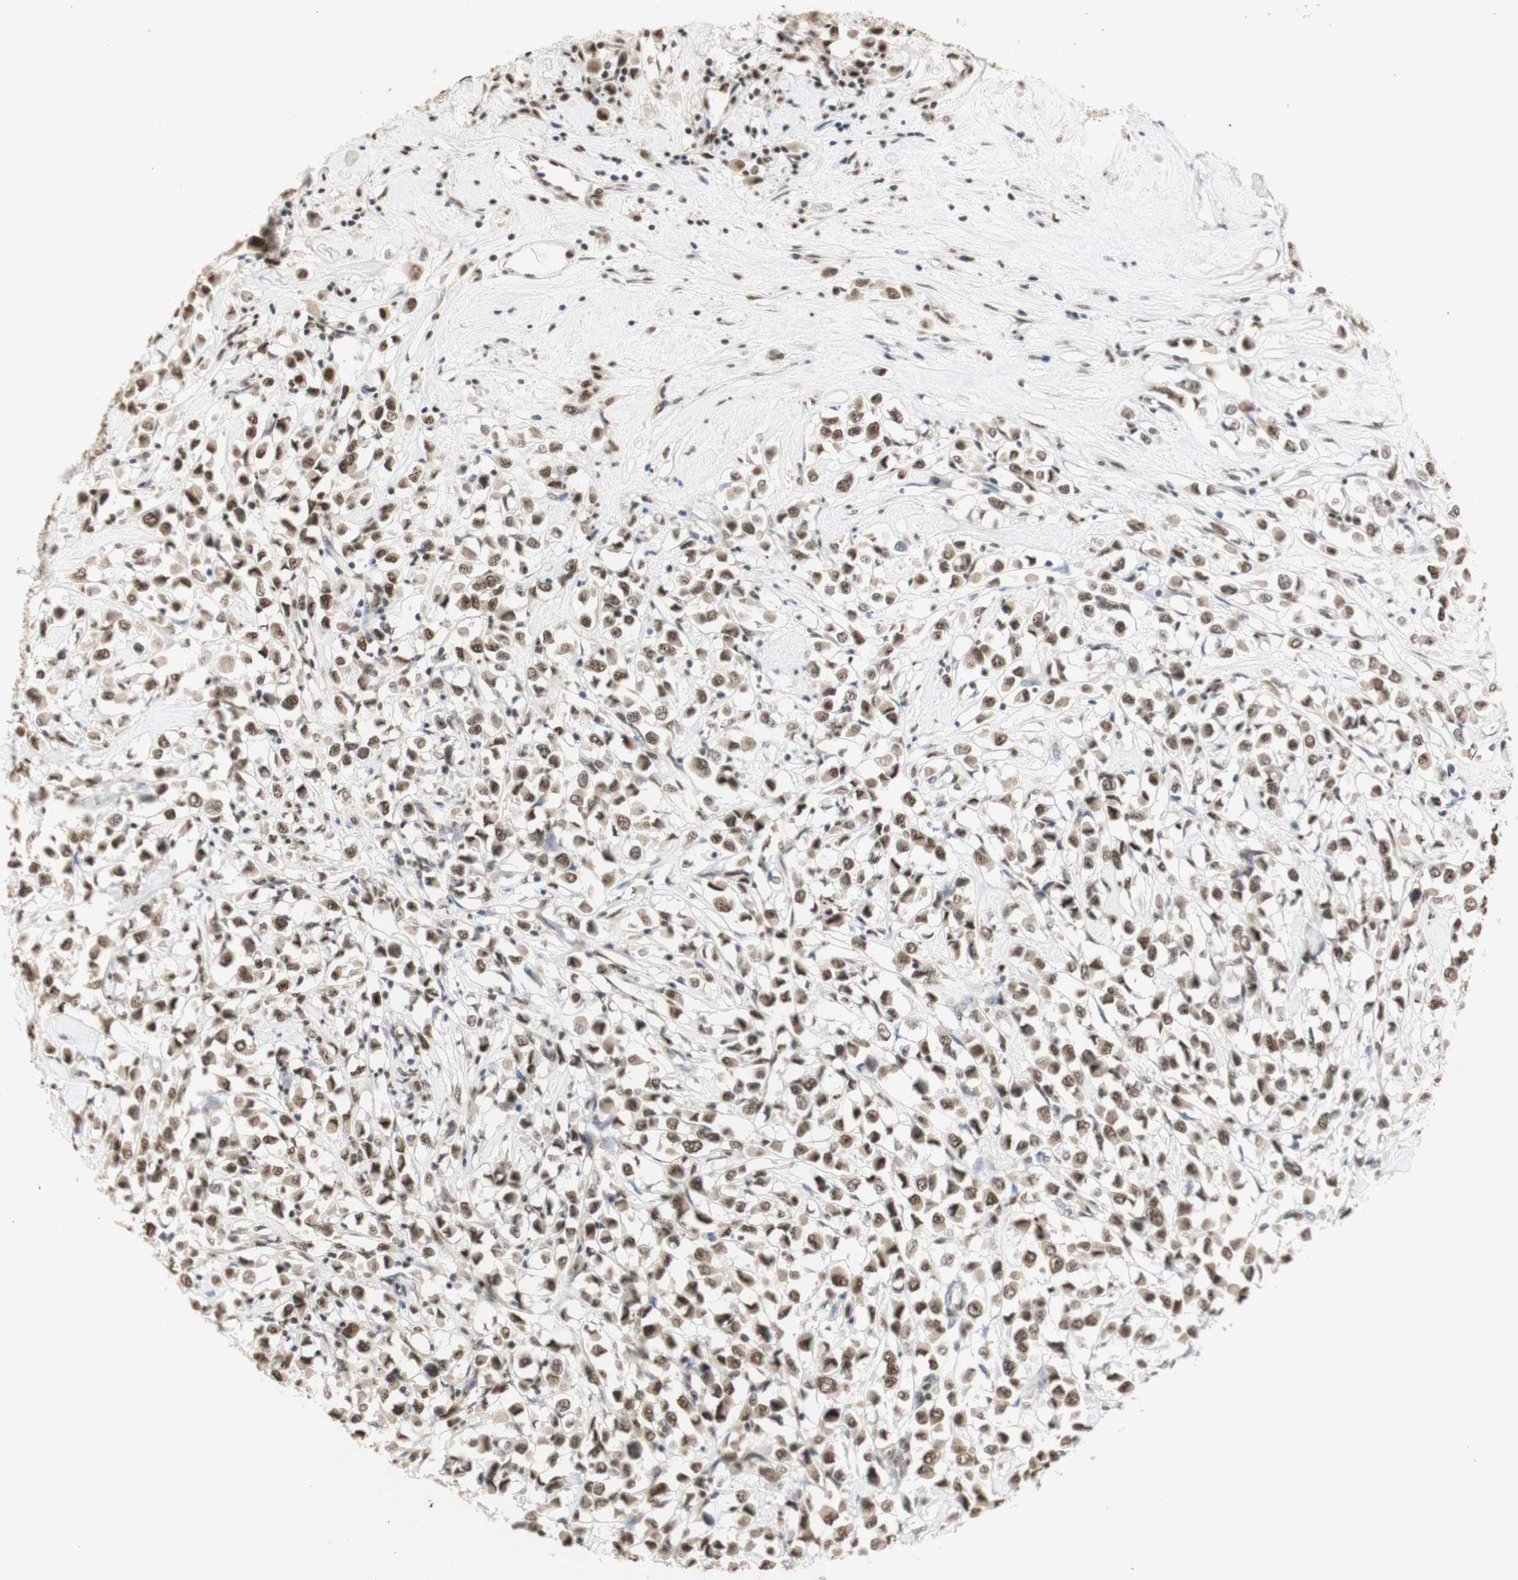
{"staining": {"intensity": "moderate", "quantity": ">75%", "location": "nuclear"}, "tissue": "breast cancer", "cell_type": "Tumor cells", "image_type": "cancer", "snomed": [{"axis": "morphology", "description": "Duct carcinoma"}, {"axis": "topography", "description": "Breast"}], "caption": "IHC of human infiltrating ductal carcinoma (breast) shows medium levels of moderate nuclear positivity in about >75% of tumor cells.", "gene": "SNRPB", "patient": {"sex": "female", "age": 61}}